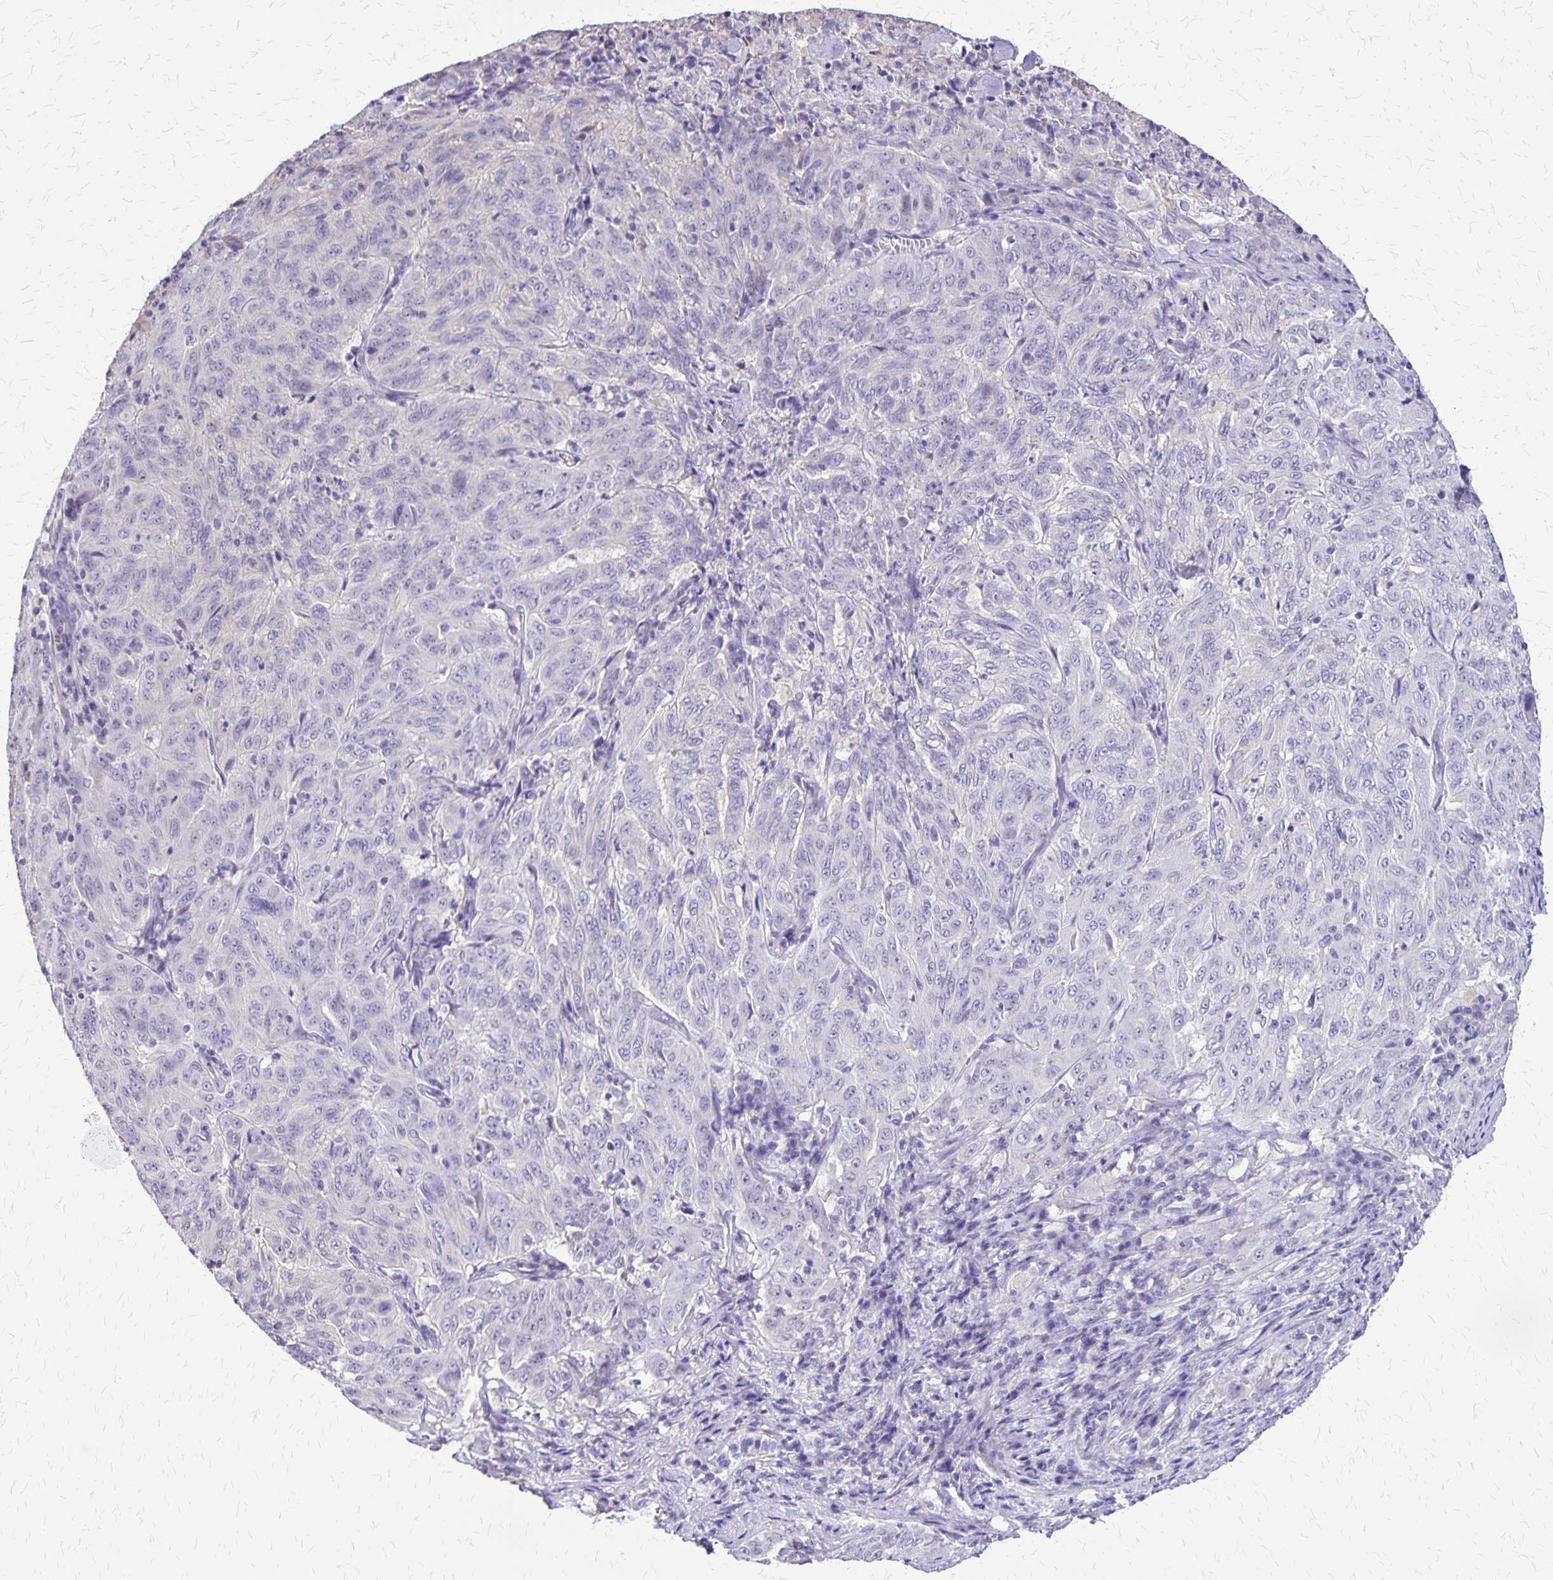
{"staining": {"intensity": "negative", "quantity": "none", "location": "none"}, "tissue": "pancreatic cancer", "cell_type": "Tumor cells", "image_type": "cancer", "snomed": [{"axis": "morphology", "description": "Adenocarcinoma, NOS"}, {"axis": "topography", "description": "Pancreas"}], "caption": "A high-resolution histopathology image shows IHC staining of pancreatic cancer, which shows no significant expression in tumor cells. Brightfield microscopy of immunohistochemistry stained with DAB (3,3'-diaminobenzidine) (brown) and hematoxylin (blue), captured at high magnification.", "gene": "SI", "patient": {"sex": "male", "age": 63}}